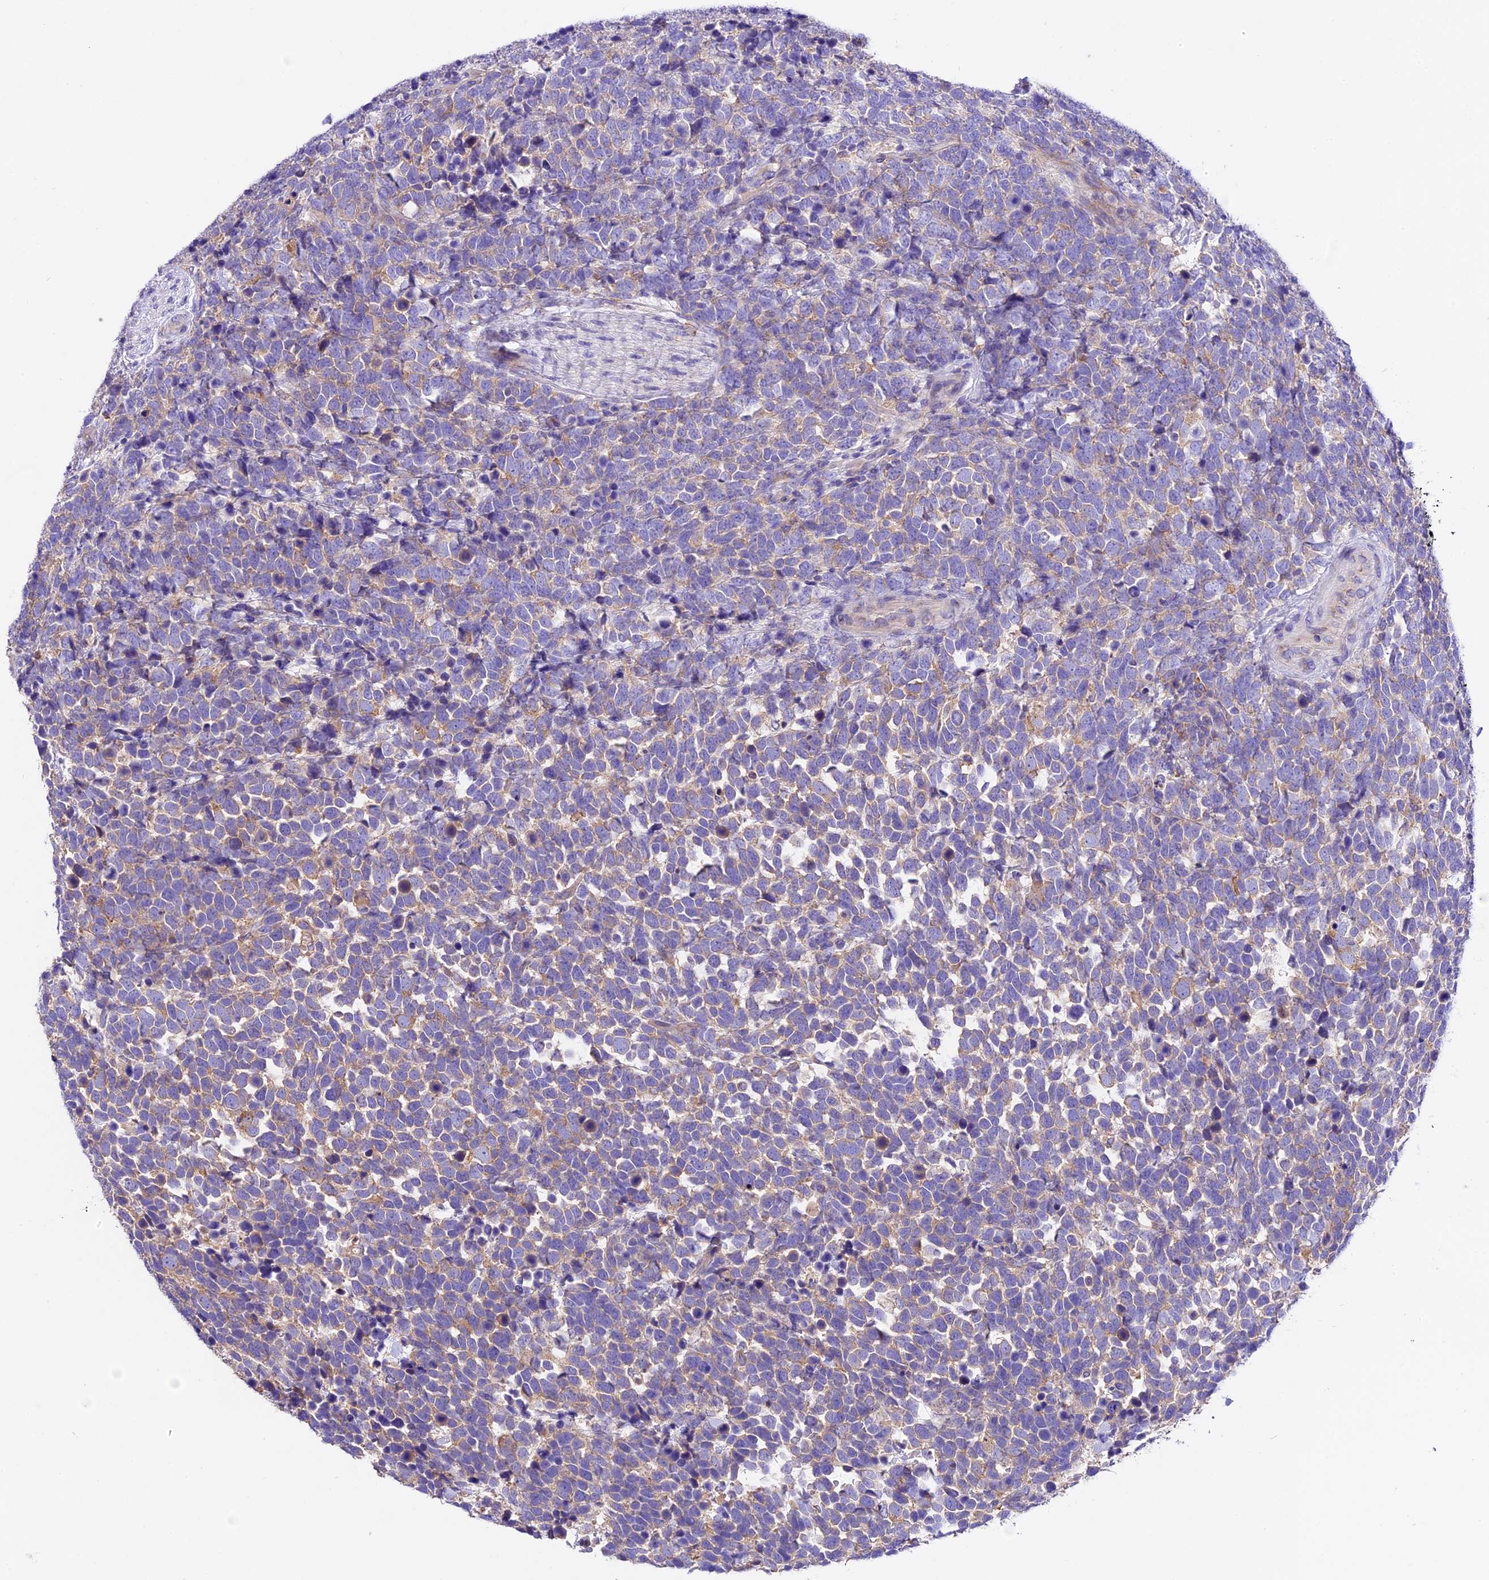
{"staining": {"intensity": "weak", "quantity": "25%-75%", "location": "cytoplasmic/membranous"}, "tissue": "urothelial cancer", "cell_type": "Tumor cells", "image_type": "cancer", "snomed": [{"axis": "morphology", "description": "Urothelial carcinoma, High grade"}, {"axis": "topography", "description": "Urinary bladder"}], "caption": "Tumor cells show weak cytoplasmic/membranous expression in about 25%-75% of cells in urothelial carcinoma (high-grade). (DAB (3,3'-diaminobenzidine) = brown stain, brightfield microscopy at high magnification).", "gene": "PEMT", "patient": {"sex": "female", "age": 82}}